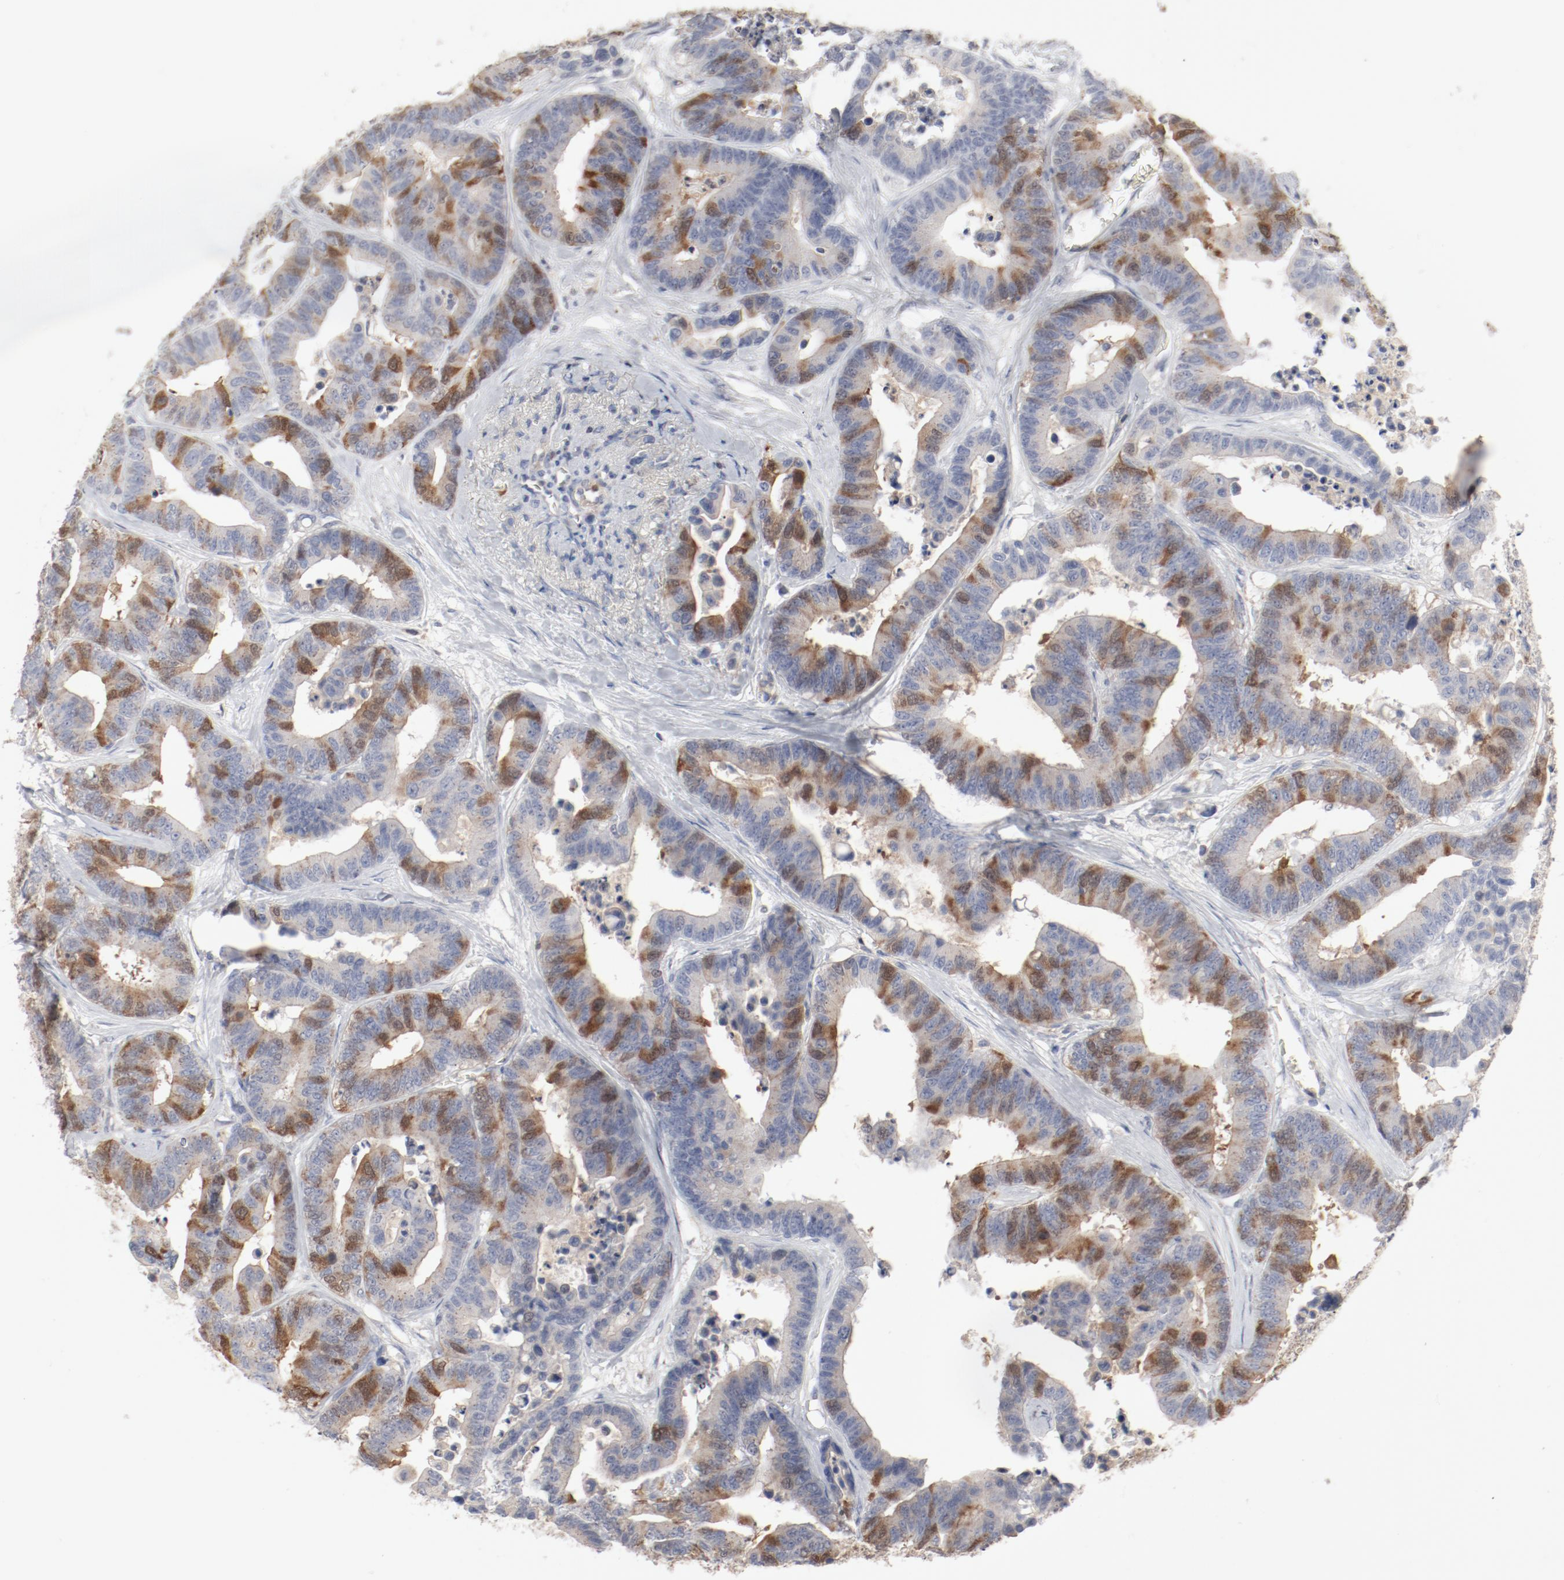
{"staining": {"intensity": "moderate", "quantity": "25%-75%", "location": "cytoplasmic/membranous,nuclear"}, "tissue": "colorectal cancer", "cell_type": "Tumor cells", "image_type": "cancer", "snomed": [{"axis": "morphology", "description": "Adenocarcinoma, NOS"}, {"axis": "topography", "description": "Colon"}], "caption": "Brown immunohistochemical staining in colorectal cancer demonstrates moderate cytoplasmic/membranous and nuclear staining in approximately 25%-75% of tumor cells. The staining was performed using DAB (3,3'-diaminobenzidine) to visualize the protein expression in brown, while the nuclei were stained in blue with hematoxylin (Magnification: 20x).", "gene": "CDK1", "patient": {"sex": "male", "age": 82}}